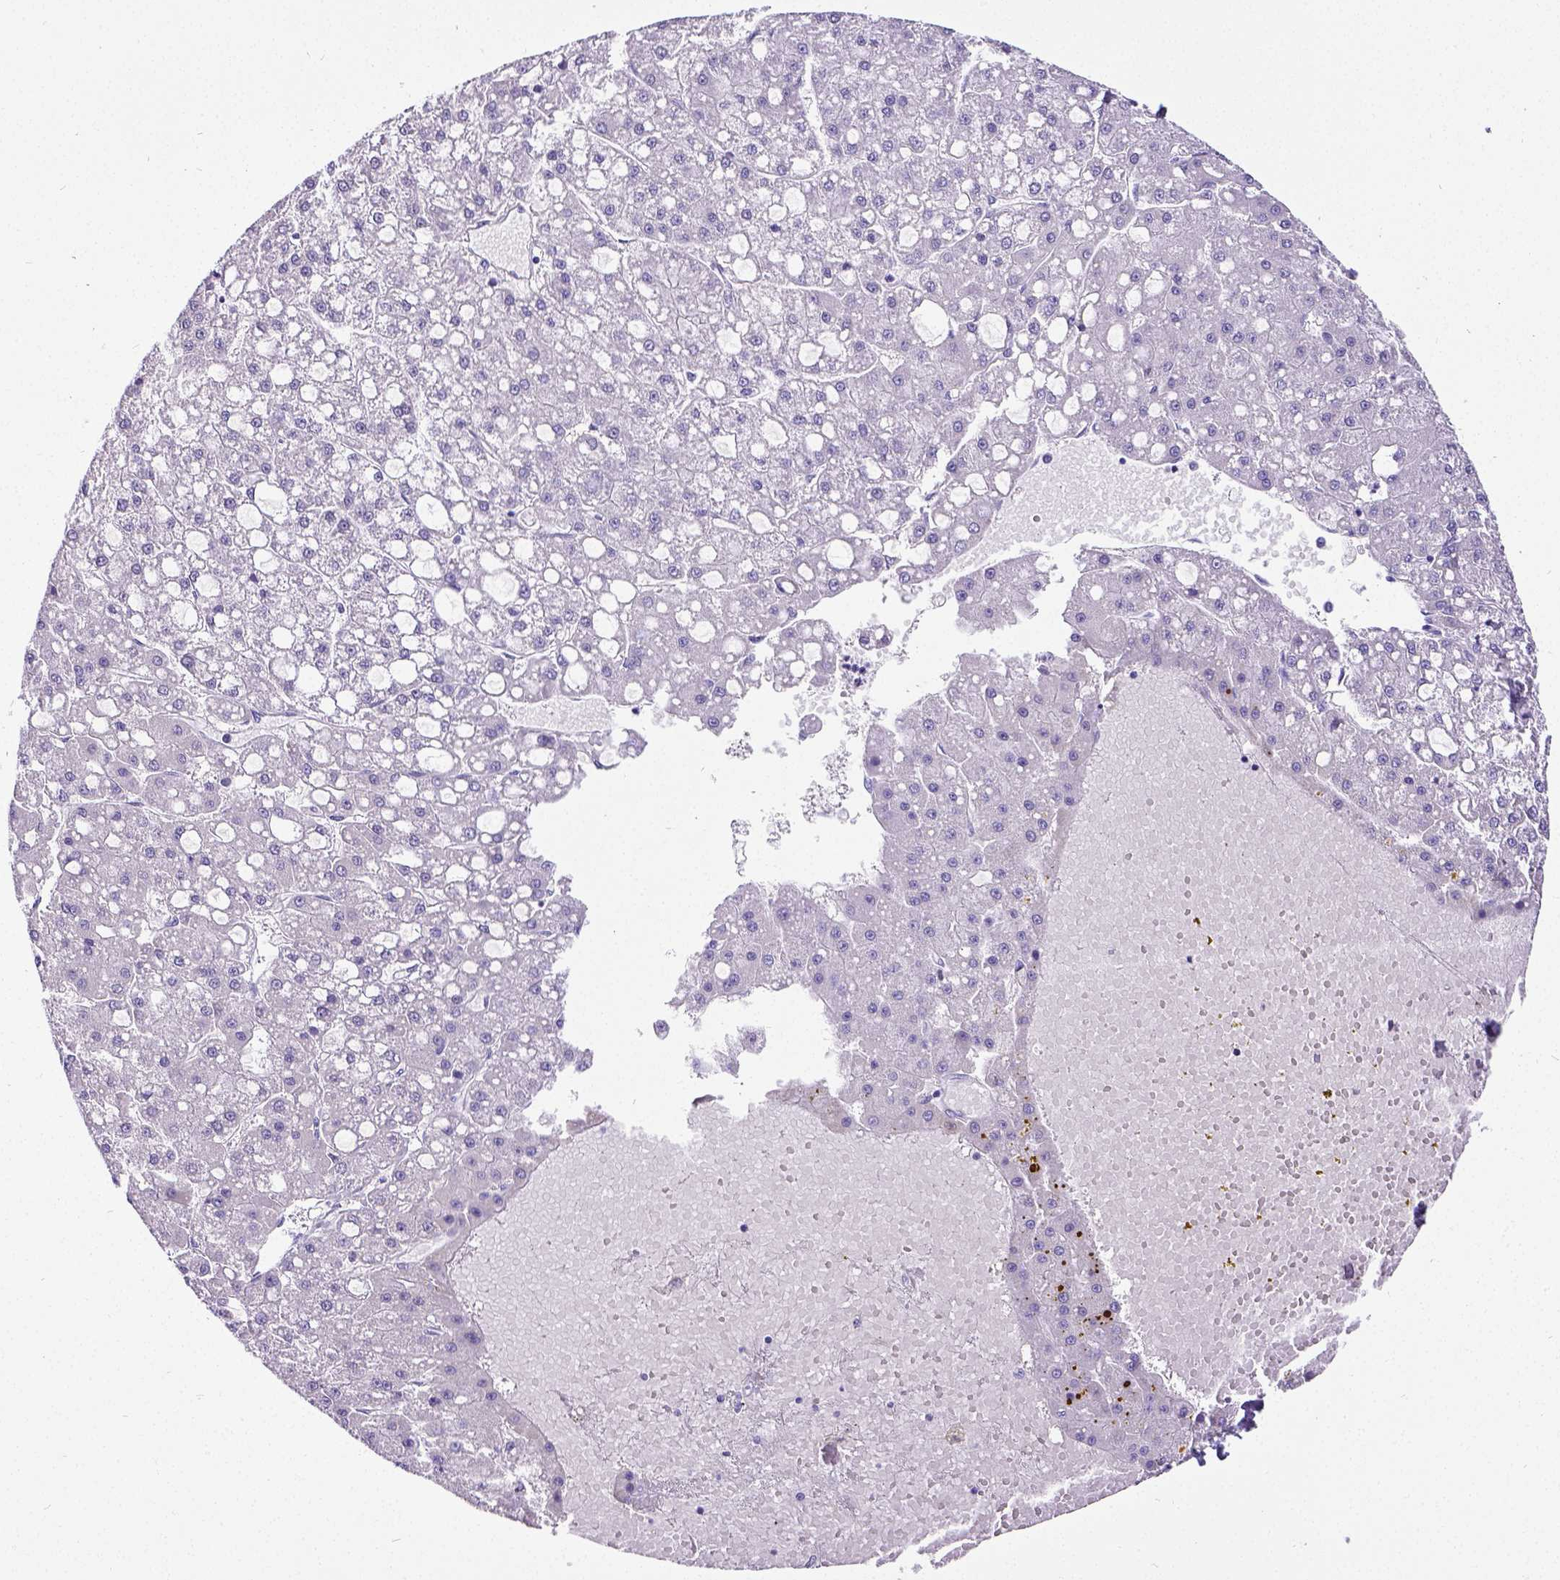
{"staining": {"intensity": "negative", "quantity": "none", "location": "none"}, "tissue": "liver cancer", "cell_type": "Tumor cells", "image_type": "cancer", "snomed": [{"axis": "morphology", "description": "Carcinoma, Hepatocellular, NOS"}, {"axis": "topography", "description": "Liver"}], "caption": "Protein analysis of liver hepatocellular carcinoma demonstrates no significant staining in tumor cells.", "gene": "SATB2", "patient": {"sex": "male", "age": 67}}